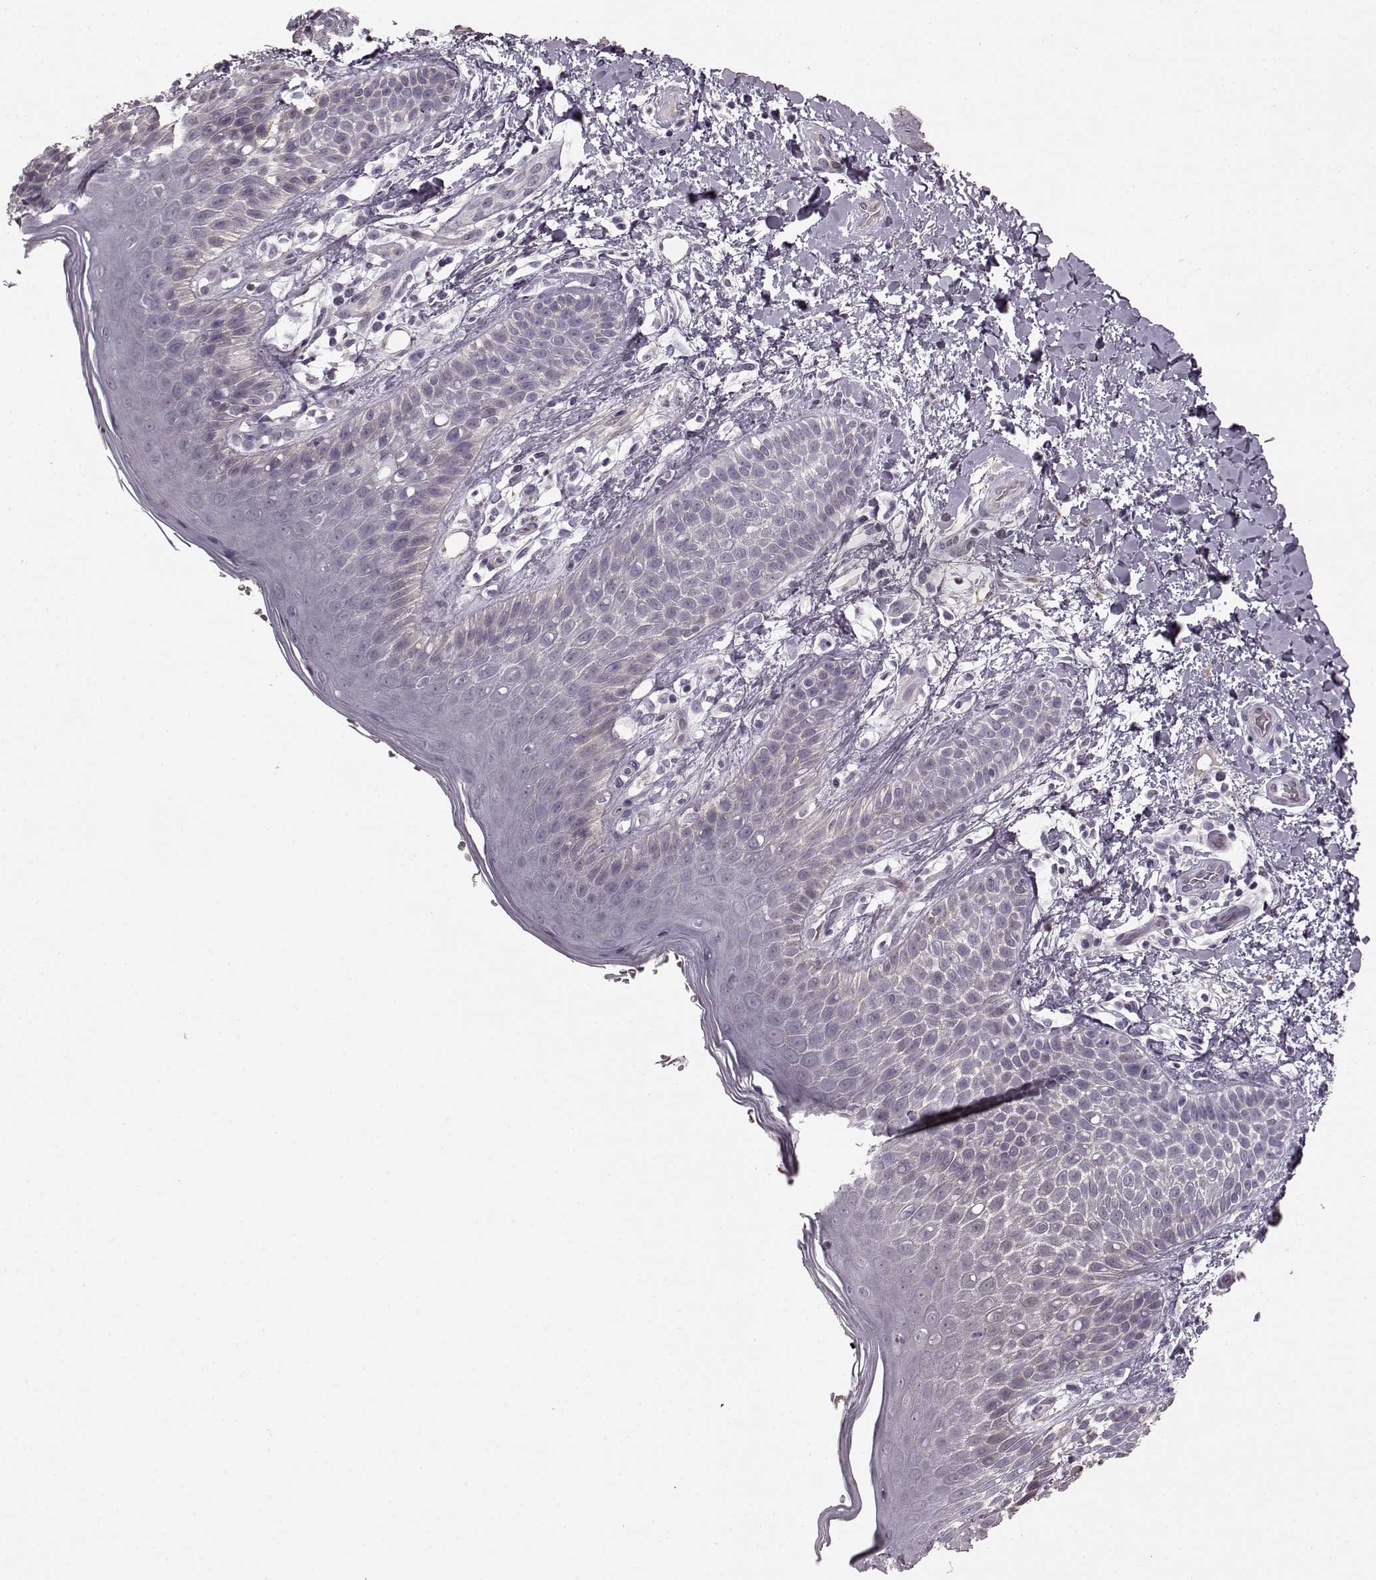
{"staining": {"intensity": "negative", "quantity": "none", "location": "none"}, "tissue": "skin", "cell_type": "Epidermal cells", "image_type": "normal", "snomed": [{"axis": "morphology", "description": "Normal tissue, NOS"}, {"axis": "topography", "description": "Anal"}], "caption": "Skin stained for a protein using immunohistochemistry exhibits no positivity epidermal cells.", "gene": "PDCD1", "patient": {"sex": "male", "age": 36}}